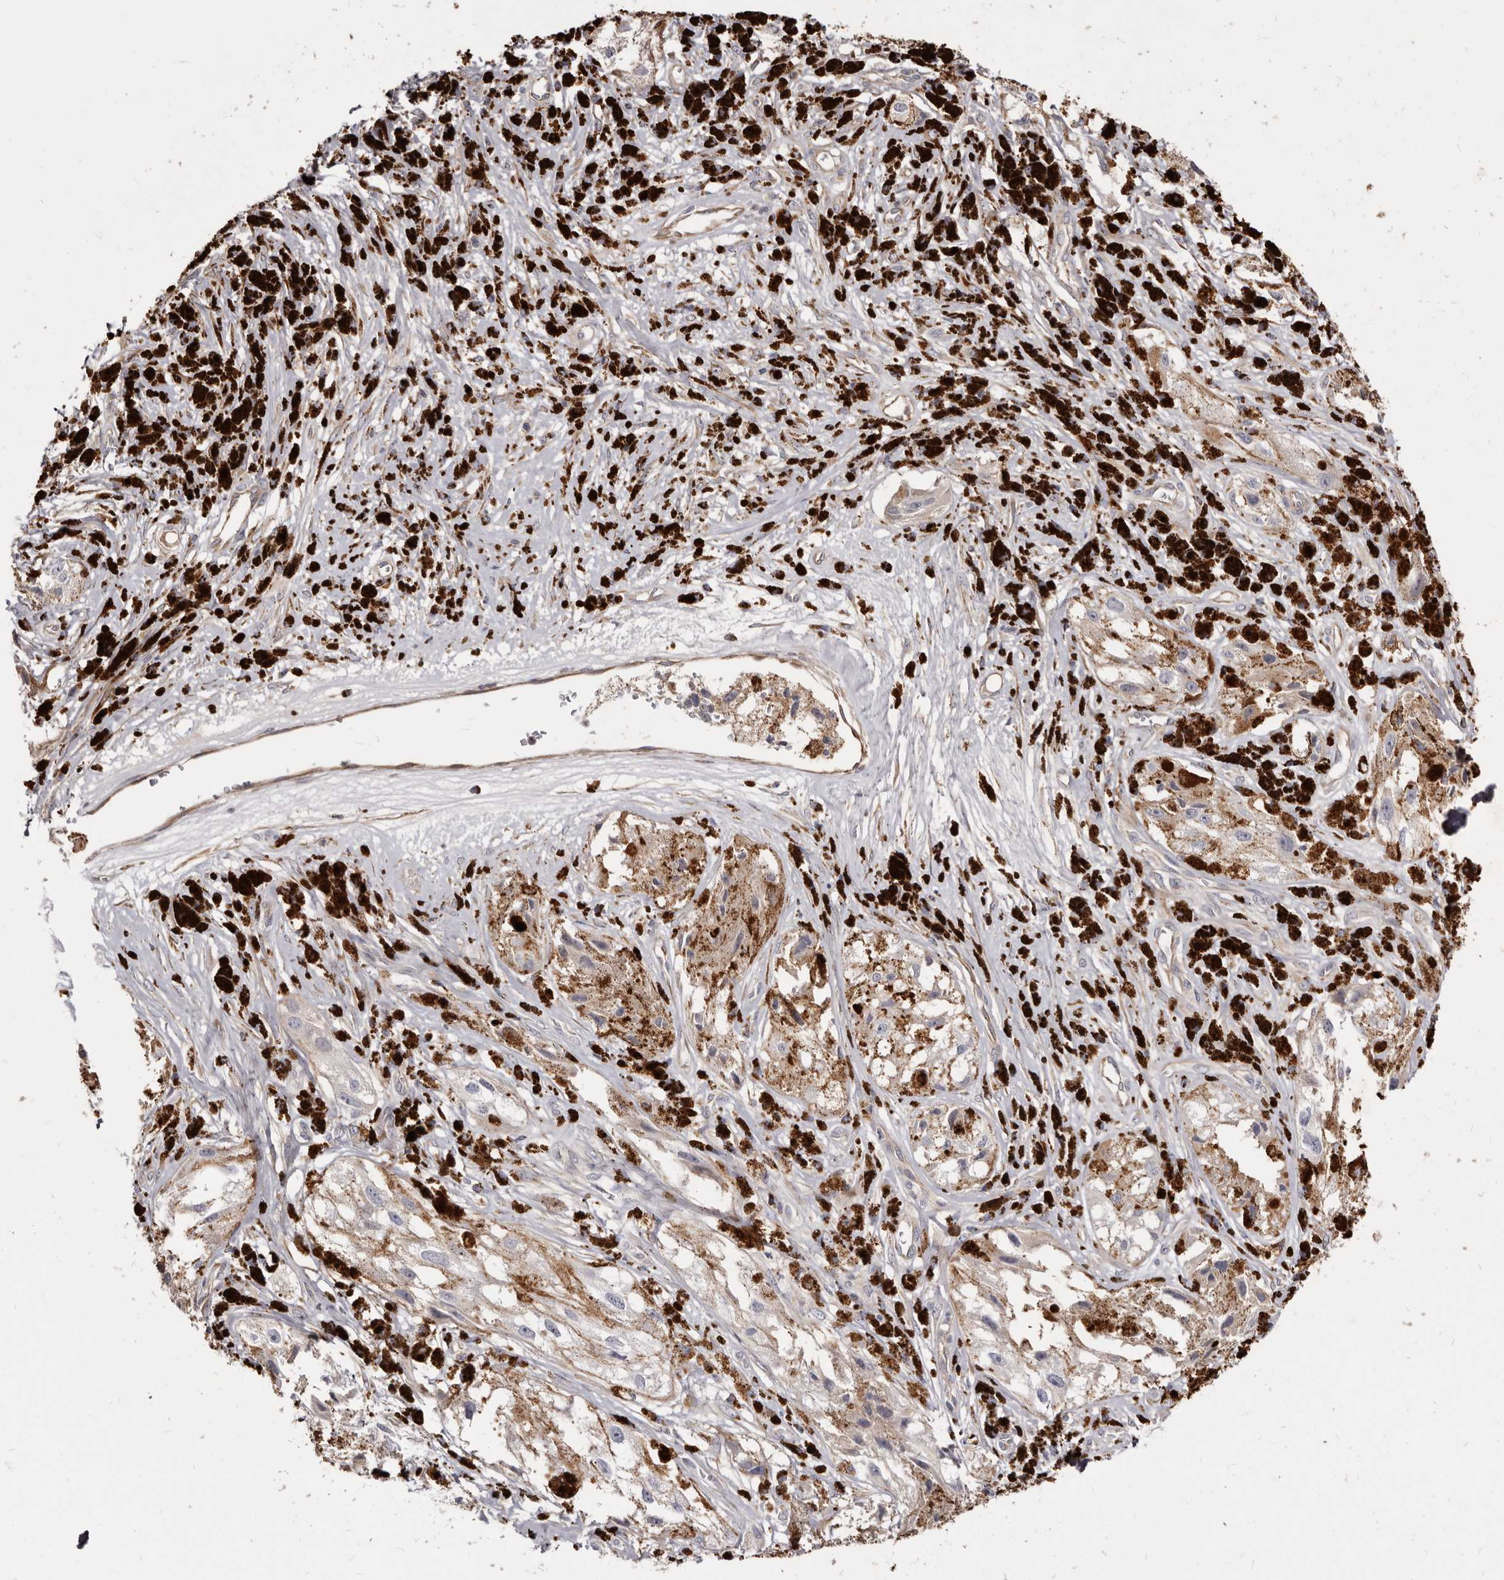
{"staining": {"intensity": "negative", "quantity": "none", "location": "none"}, "tissue": "melanoma", "cell_type": "Tumor cells", "image_type": "cancer", "snomed": [{"axis": "morphology", "description": "Malignant melanoma, NOS"}, {"axis": "topography", "description": "Skin"}], "caption": "Micrograph shows no significant protein expression in tumor cells of malignant melanoma.", "gene": "FAS", "patient": {"sex": "male", "age": 88}}